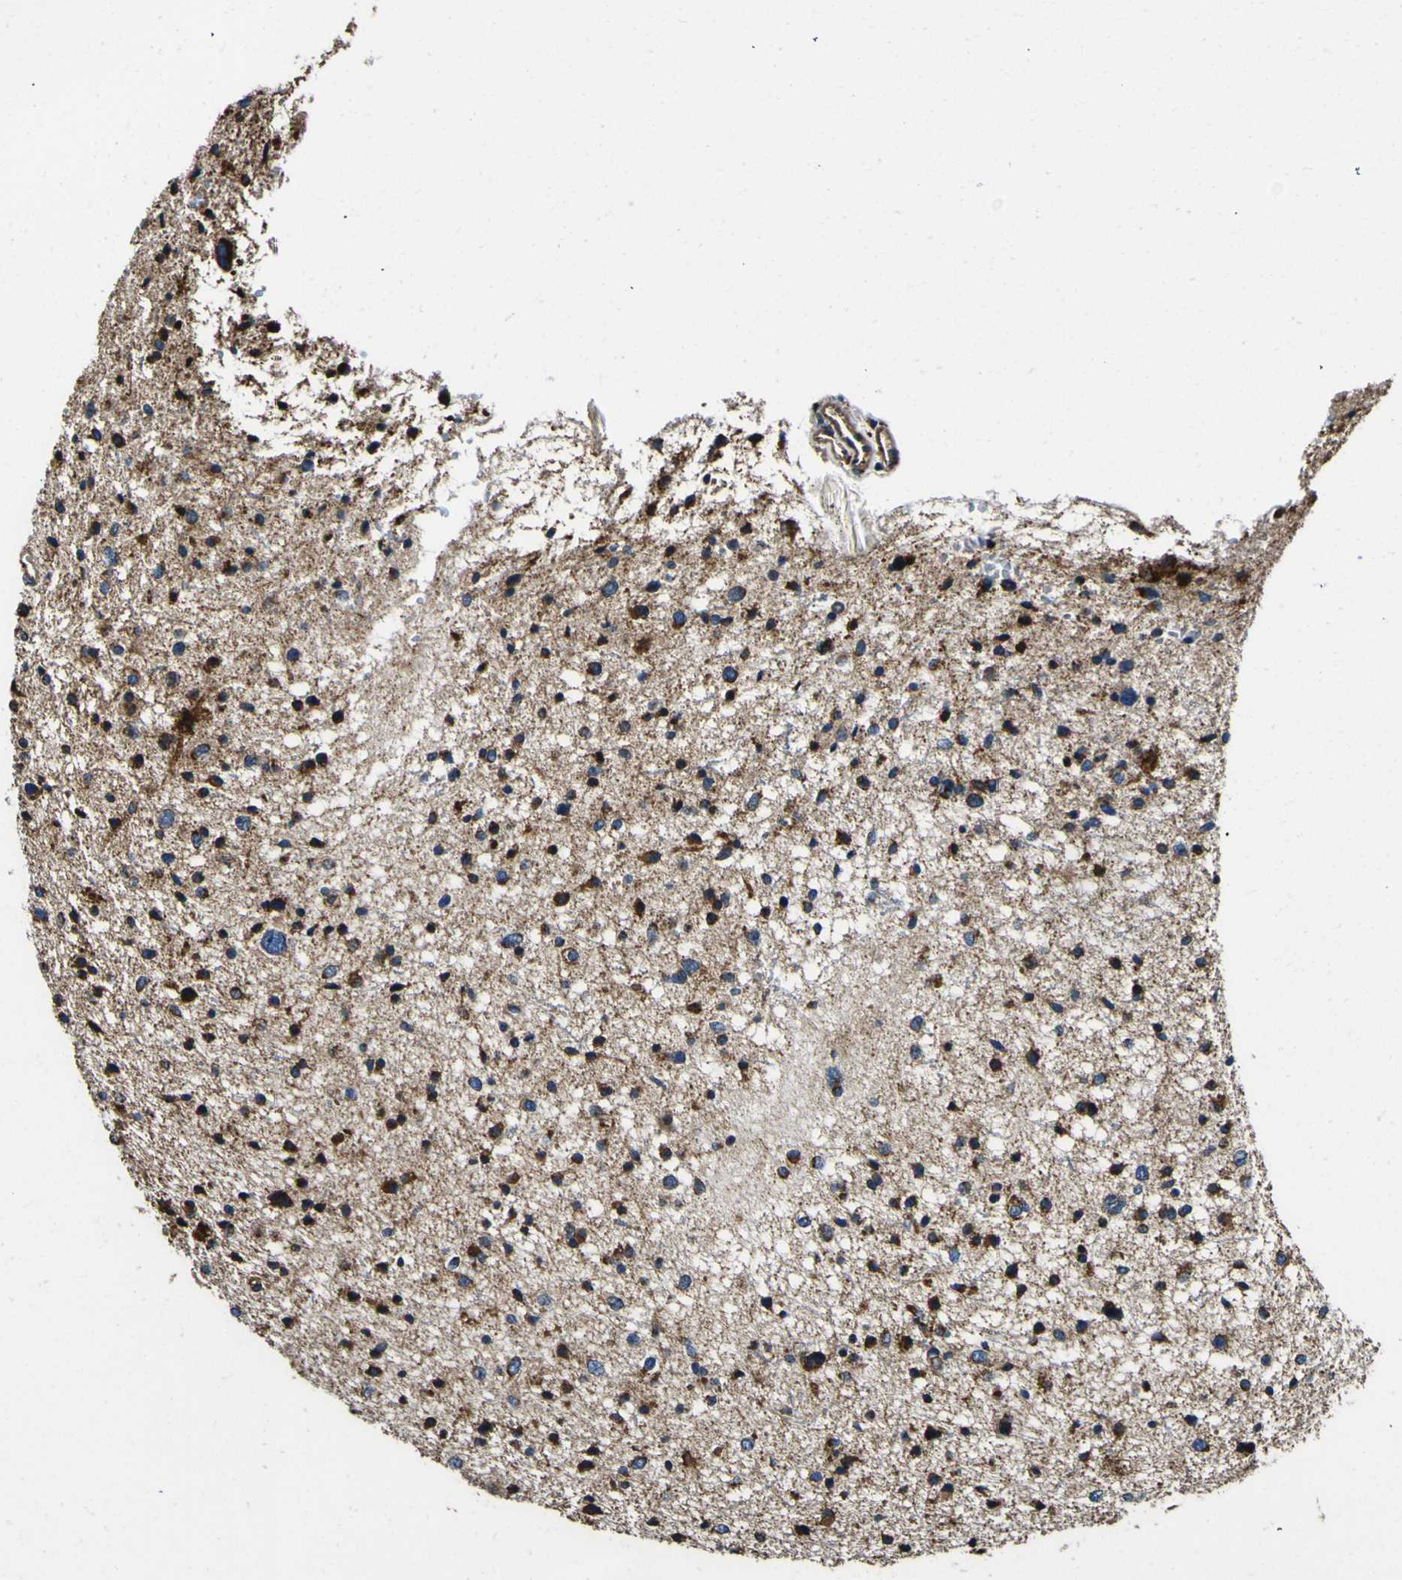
{"staining": {"intensity": "moderate", "quantity": ">75%", "location": "cytoplasmic/membranous"}, "tissue": "glioma", "cell_type": "Tumor cells", "image_type": "cancer", "snomed": [{"axis": "morphology", "description": "Glioma, malignant, Low grade"}, {"axis": "topography", "description": "Brain"}], "caption": "Approximately >75% of tumor cells in malignant glioma (low-grade) reveal moderate cytoplasmic/membranous protein expression as visualized by brown immunohistochemical staining.", "gene": "INPP5A", "patient": {"sex": "female", "age": 37}}